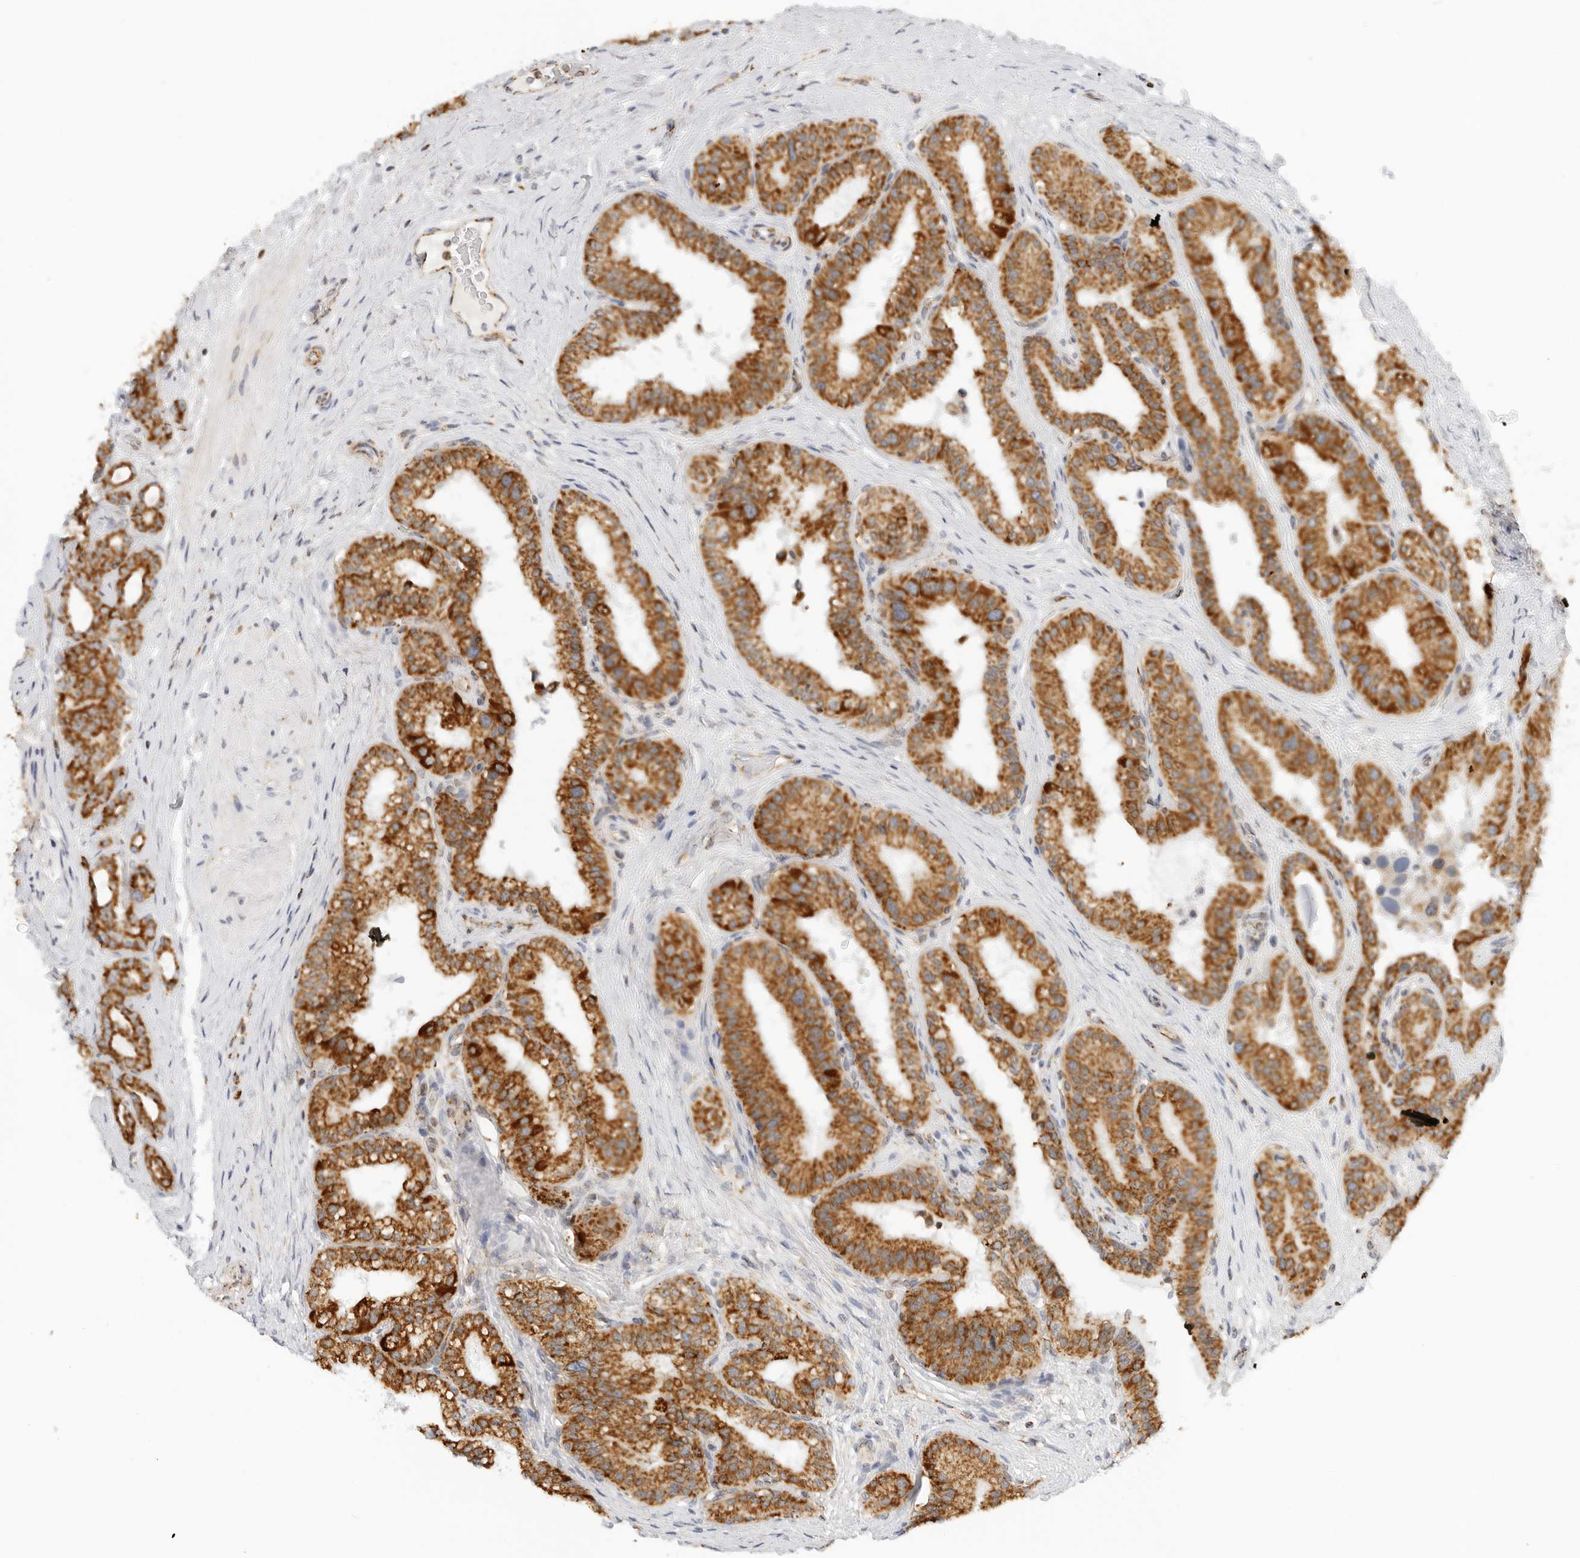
{"staining": {"intensity": "strong", "quantity": ">75%", "location": "cytoplasmic/membranous"}, "tissue": "prostate cancer", "cell_type": "Tumor cells", "image_type": "cancer", "snomed": [{"axis": "morphology", "description": "Adenocarcinoma, High grade"}, {"axis": "topography", "description": "Prostate"}], "caption": "Prostate cancer tissue reveals strong cytoplasmic/membranous staining in about >75% of tumor cells, visualized by immunohistochemistry.", "gene": "RC3H1", "patient": {"sex": "male", "age": 56}}